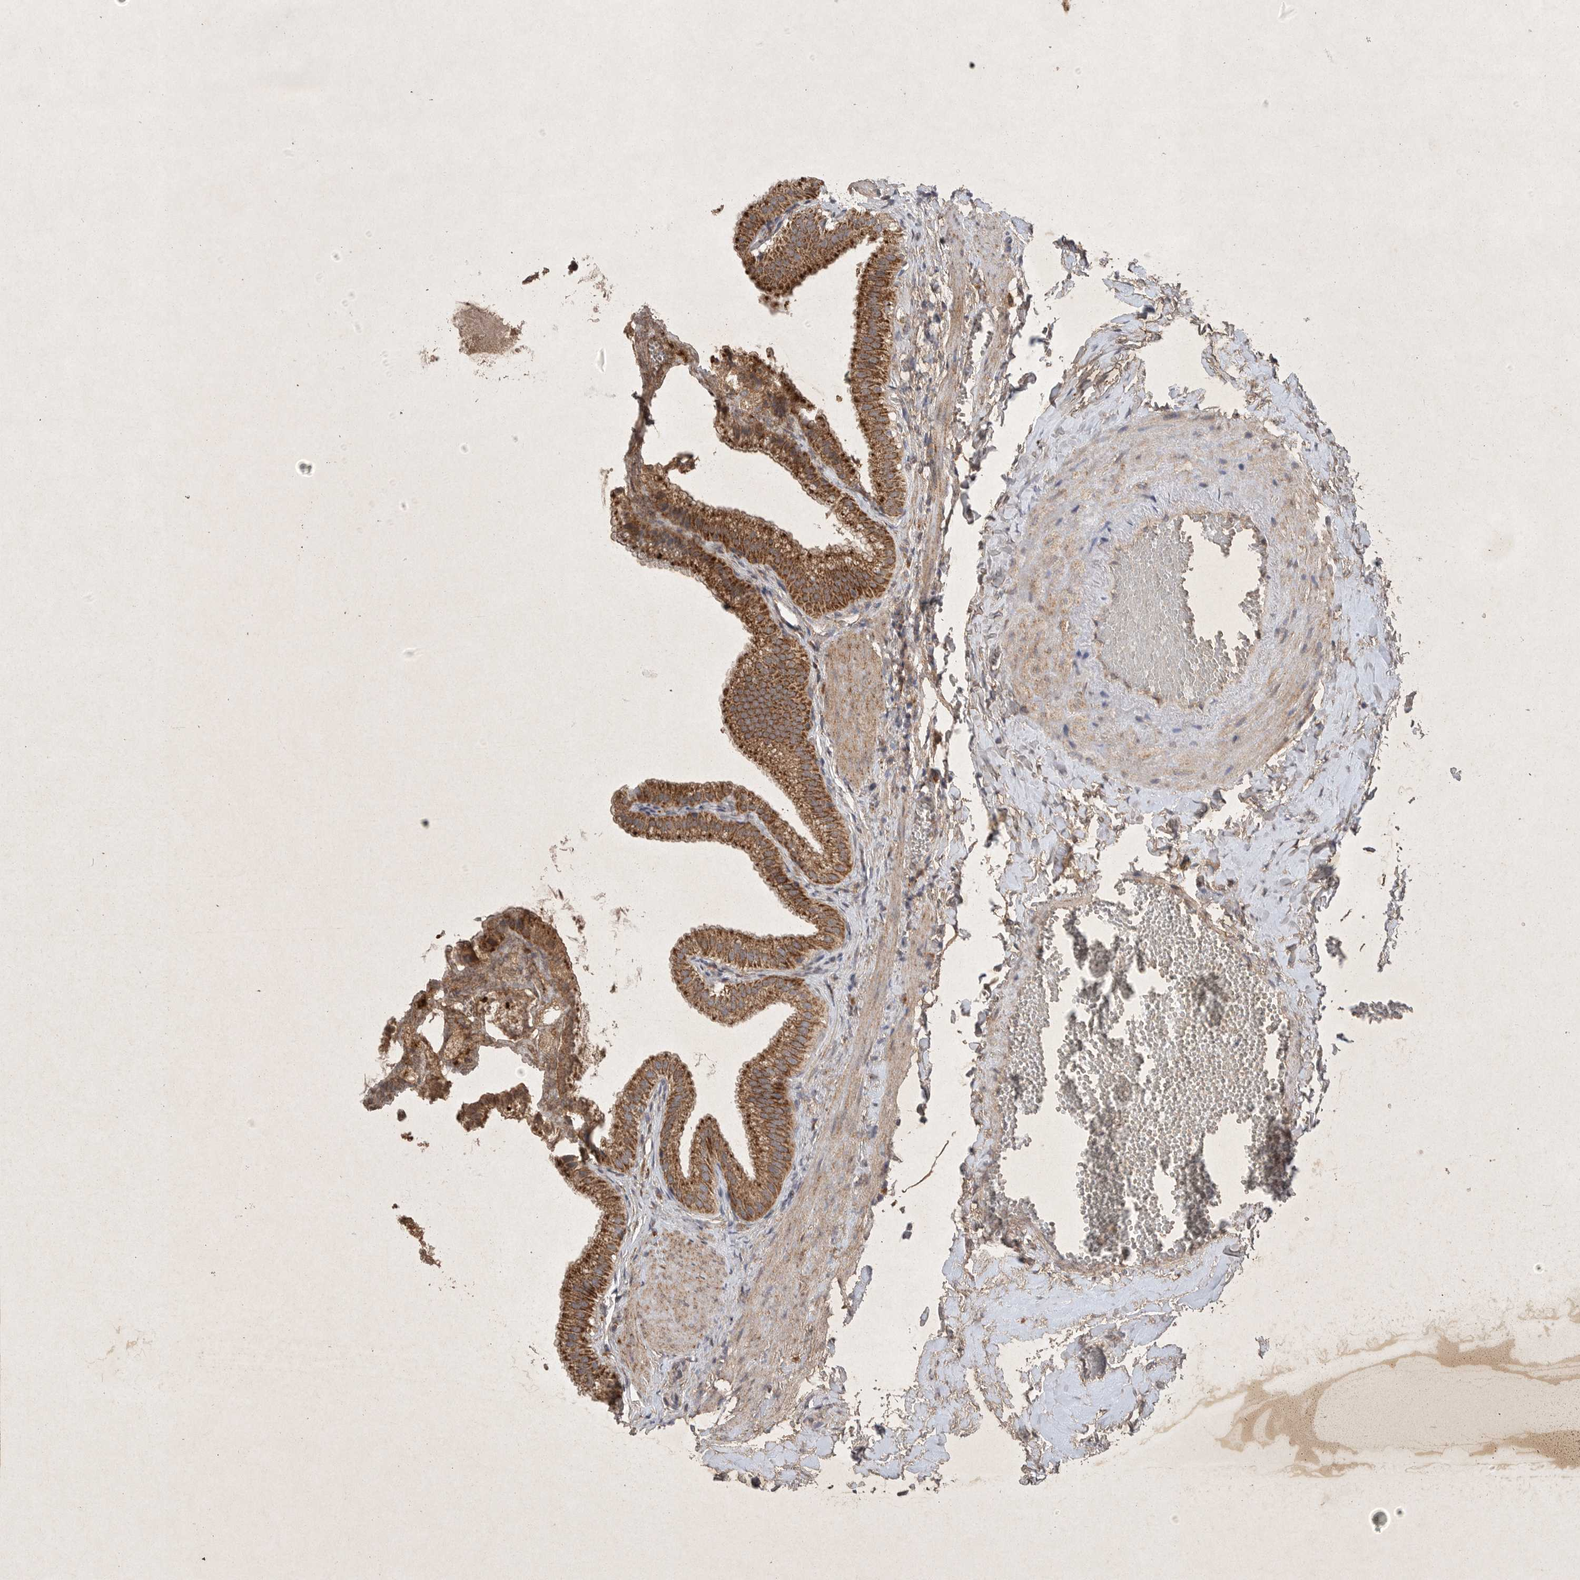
{"staining": {"intensity": "strong", "quantity": ">75%", "location": "cytoplasmic/membranous"}, "tissue": "gallbladder", "cell_type": "Glandular cells", "image_type": "normal", "snomed": [{"axis": "morphology", "description": "Normal tissue, NOS"}, {"axis": "topography", "description": "Gallbladder"}], "caption": "Gallbladder stained for a protein (brown) demonstrates strong cytoplasmic/membranous positive expression in about >75% of glandular cells.", "gene": "DDR1", "patient": {"sex": "male", "age": 38}}